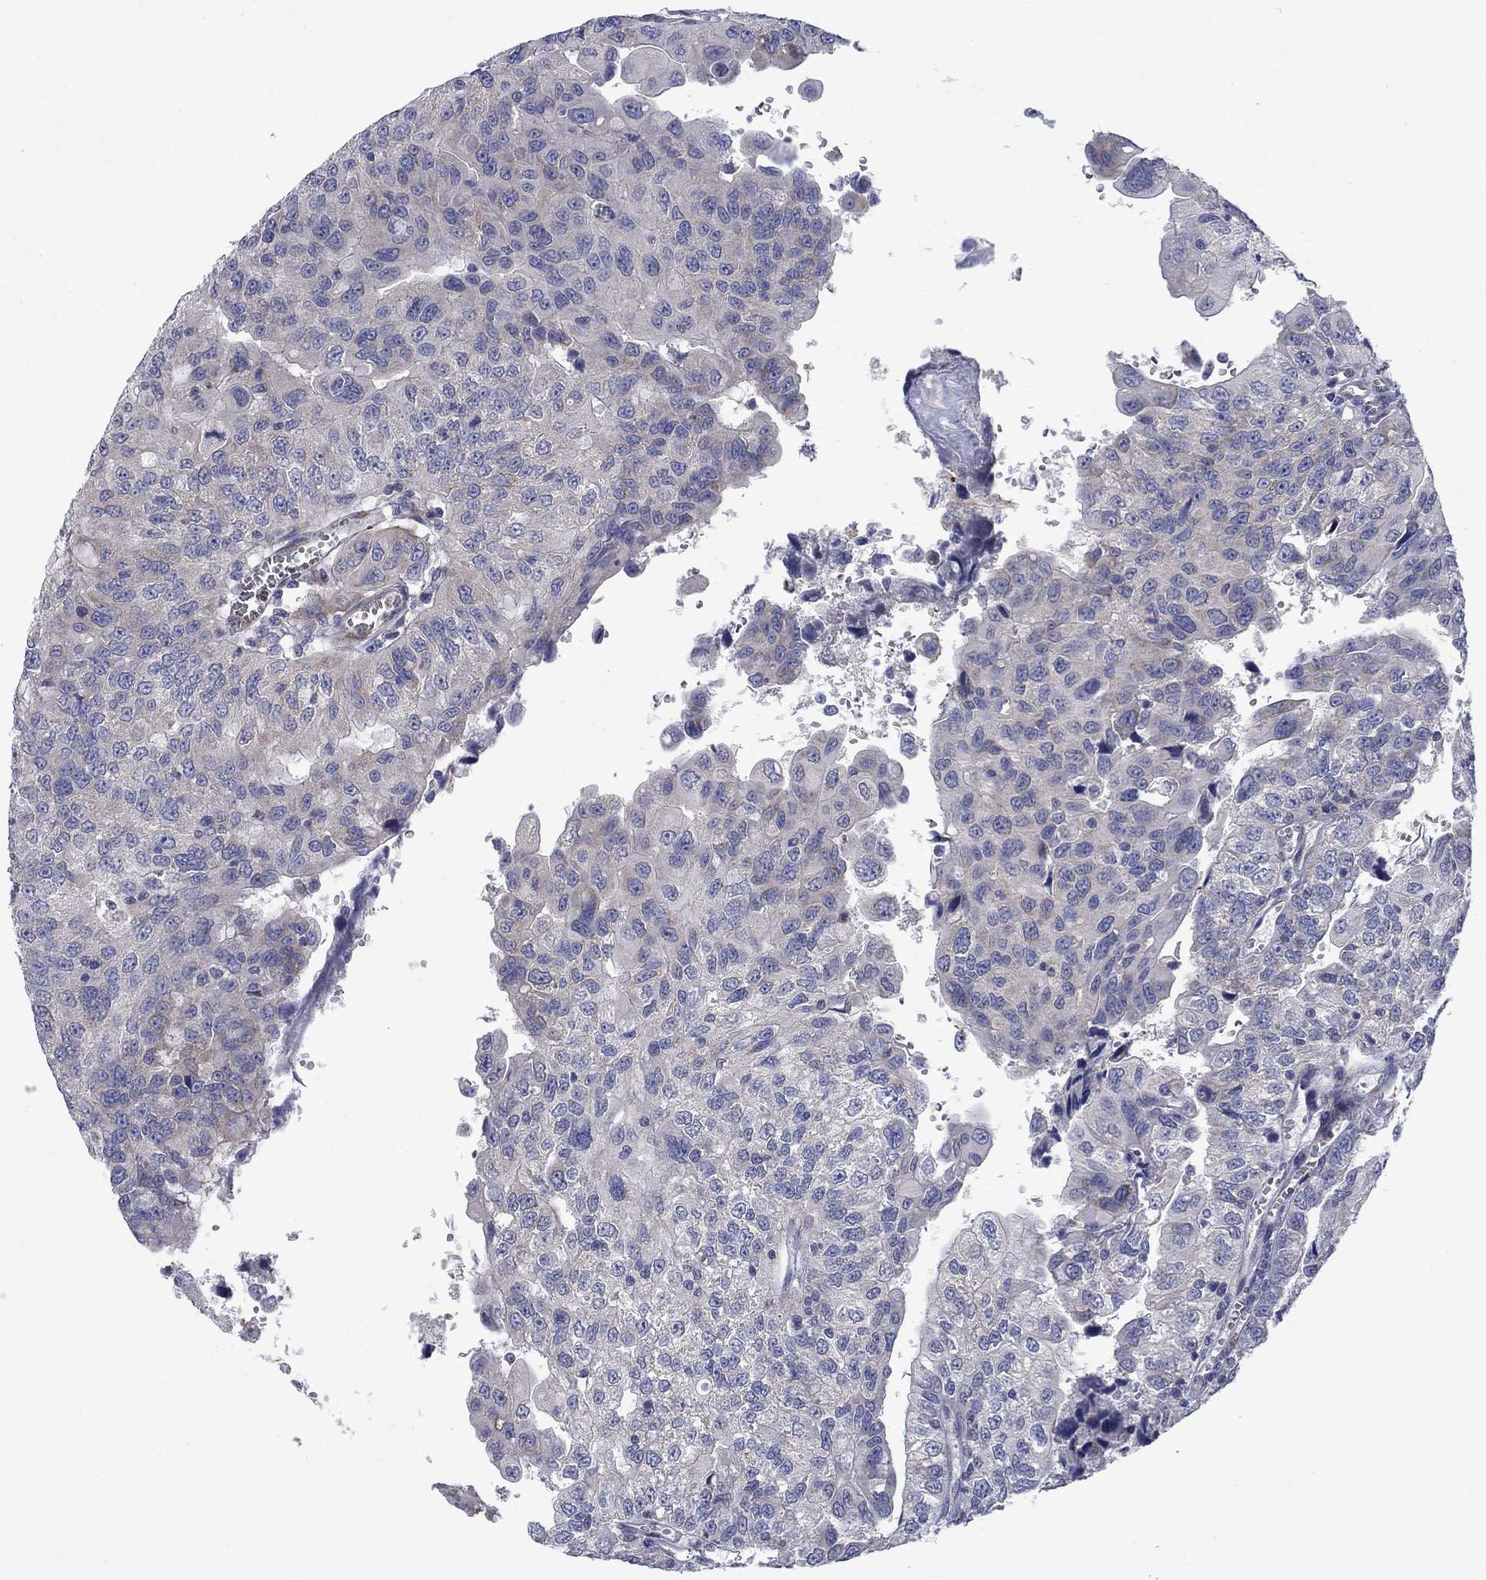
{"staining": {"intensity": "strong", "quantity": "25%-75%", "location": "cytoplasmic/membranous"}, "tissue": "urothelial cancer", "cell_type": "Tumor cells", "image_type": "cancer", "snomed": [{"axis": "morphology", "description": "Urothelial carcinoma, NOS"}, {"axis": "morphology", "description": "Urothelial carcinoma, High grade"}, {"axis": "topography", "description": "Urinary bladder"}], "caption": "Human urothelial carcinoma (high-grade) stained for a protein (brown) demonstrates strong cytoplasmic/membranous positive positivity in approximately 25%-75% of tumor cells.", "gene": "FXR1", "patient": {"sex": "female", "age": 73}}